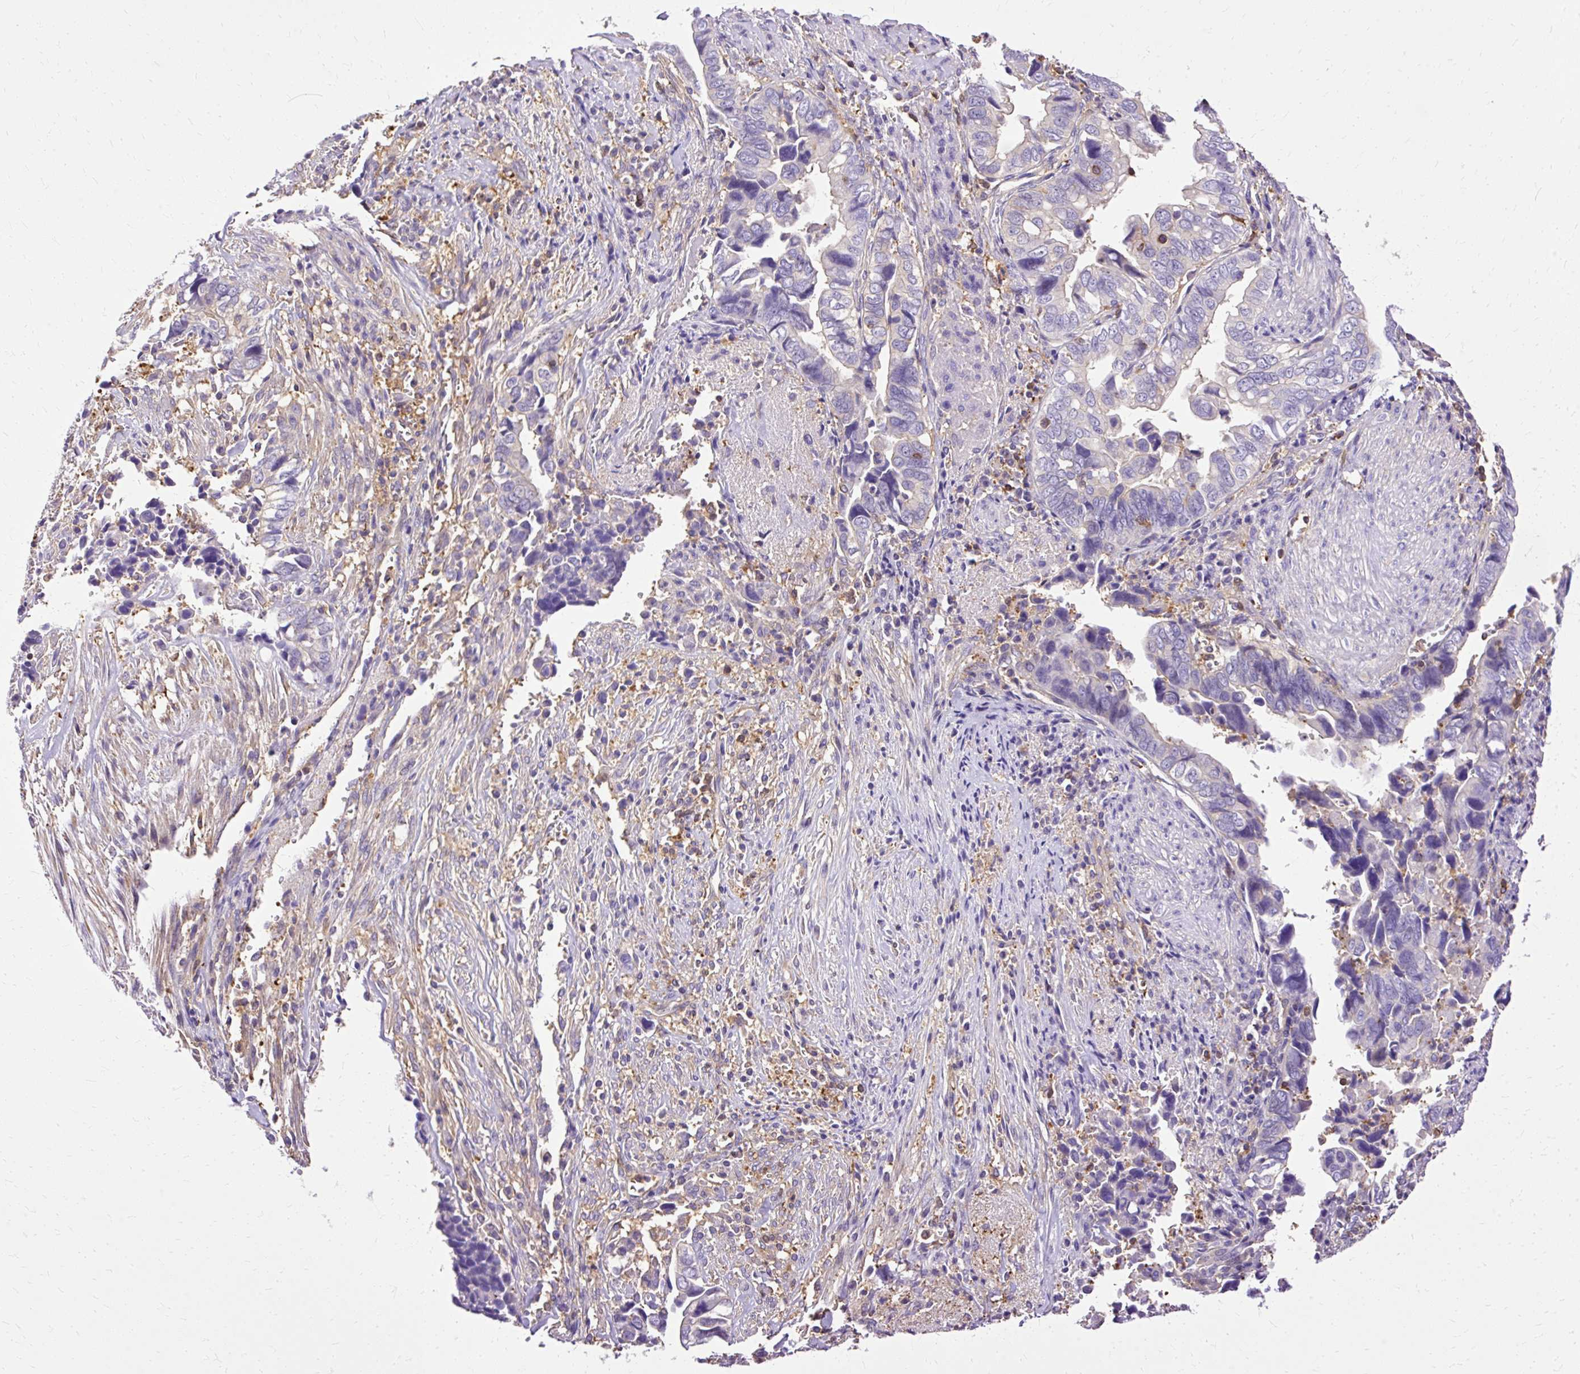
{"staining": {"intensity": "negative", "quantity": "none", "location": "none"}, "tissue": "liver cancer", "cell_type": "Tumor cells", "image_type": "cancer", "snomed": [{"axis": "morphology", "description": "Cholangiocarcinoma"}, {"axis": "topography", "description": "Liver"}], "caption": "Tumor cells are negative for brown protein staining in liver cholangiocarcinoma. (Brightfield microscopy of DAB (3,3'-diaminobenzidine) IHC at high magnification).", "gene": "TWF2", "patient": {"sex": "female", "age": 79}}